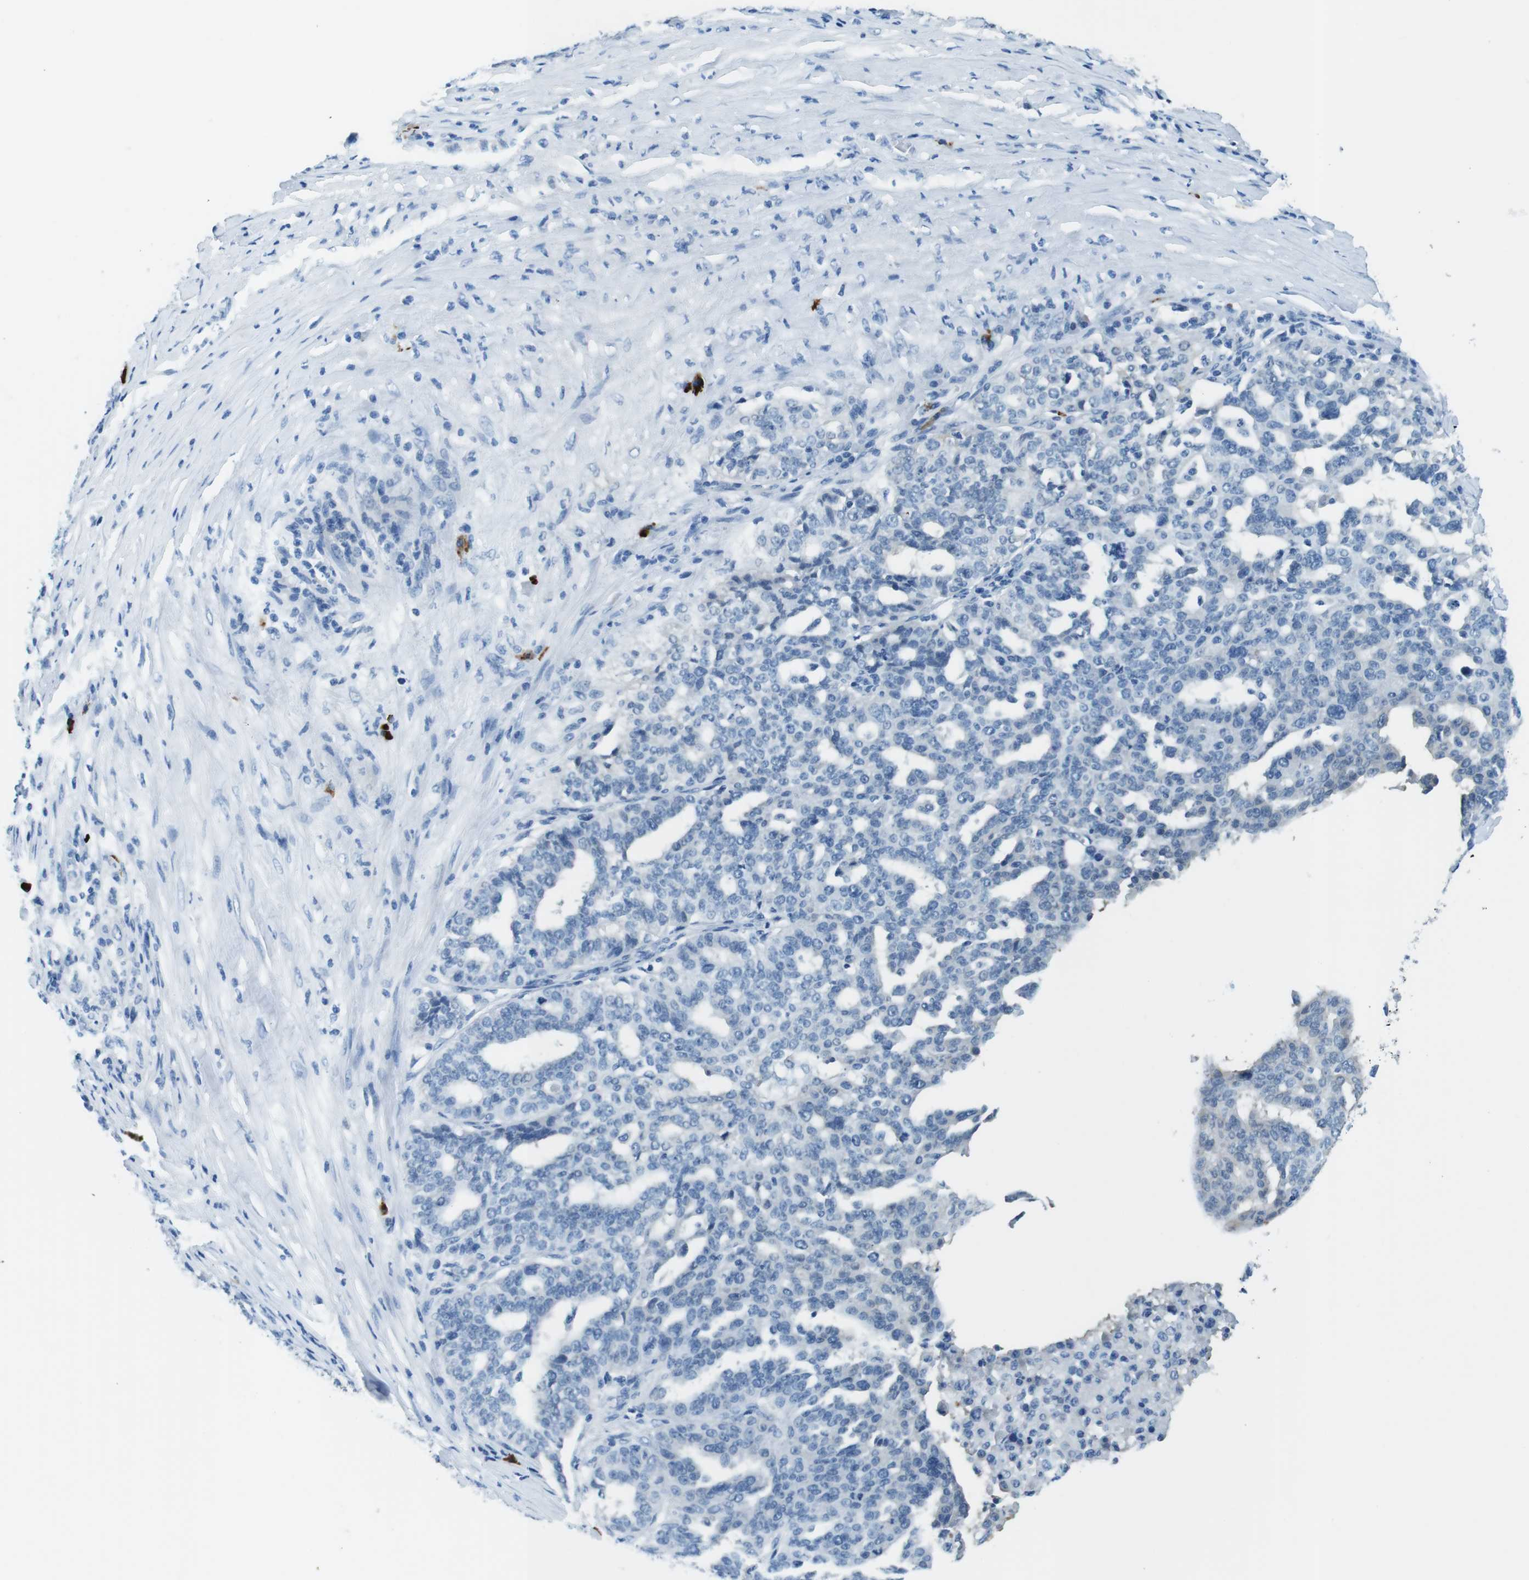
{"staining": {"intensity": "negative", "quantity": "none", "location": "none"}, "tissue": "ovarian cancer", "cell_type": "Tumor cells", "image_type": "cancer", "snomed": [{"axis": "morphology", "description": "Cystadenocarcinoma, serous, NOS"}, {"axis": "topography", "description": "Ovary"}], "caption": "Immunohistochemical staining of serous cystadenocarcinoma (ovarian) exhibits no significant positivity in tumor cells. (Immunohistochemistry (ihc), brightfield microscopy, high magnification).", "gene": "SLC35A3", "patient": {"sex": "female", "age": 59}}